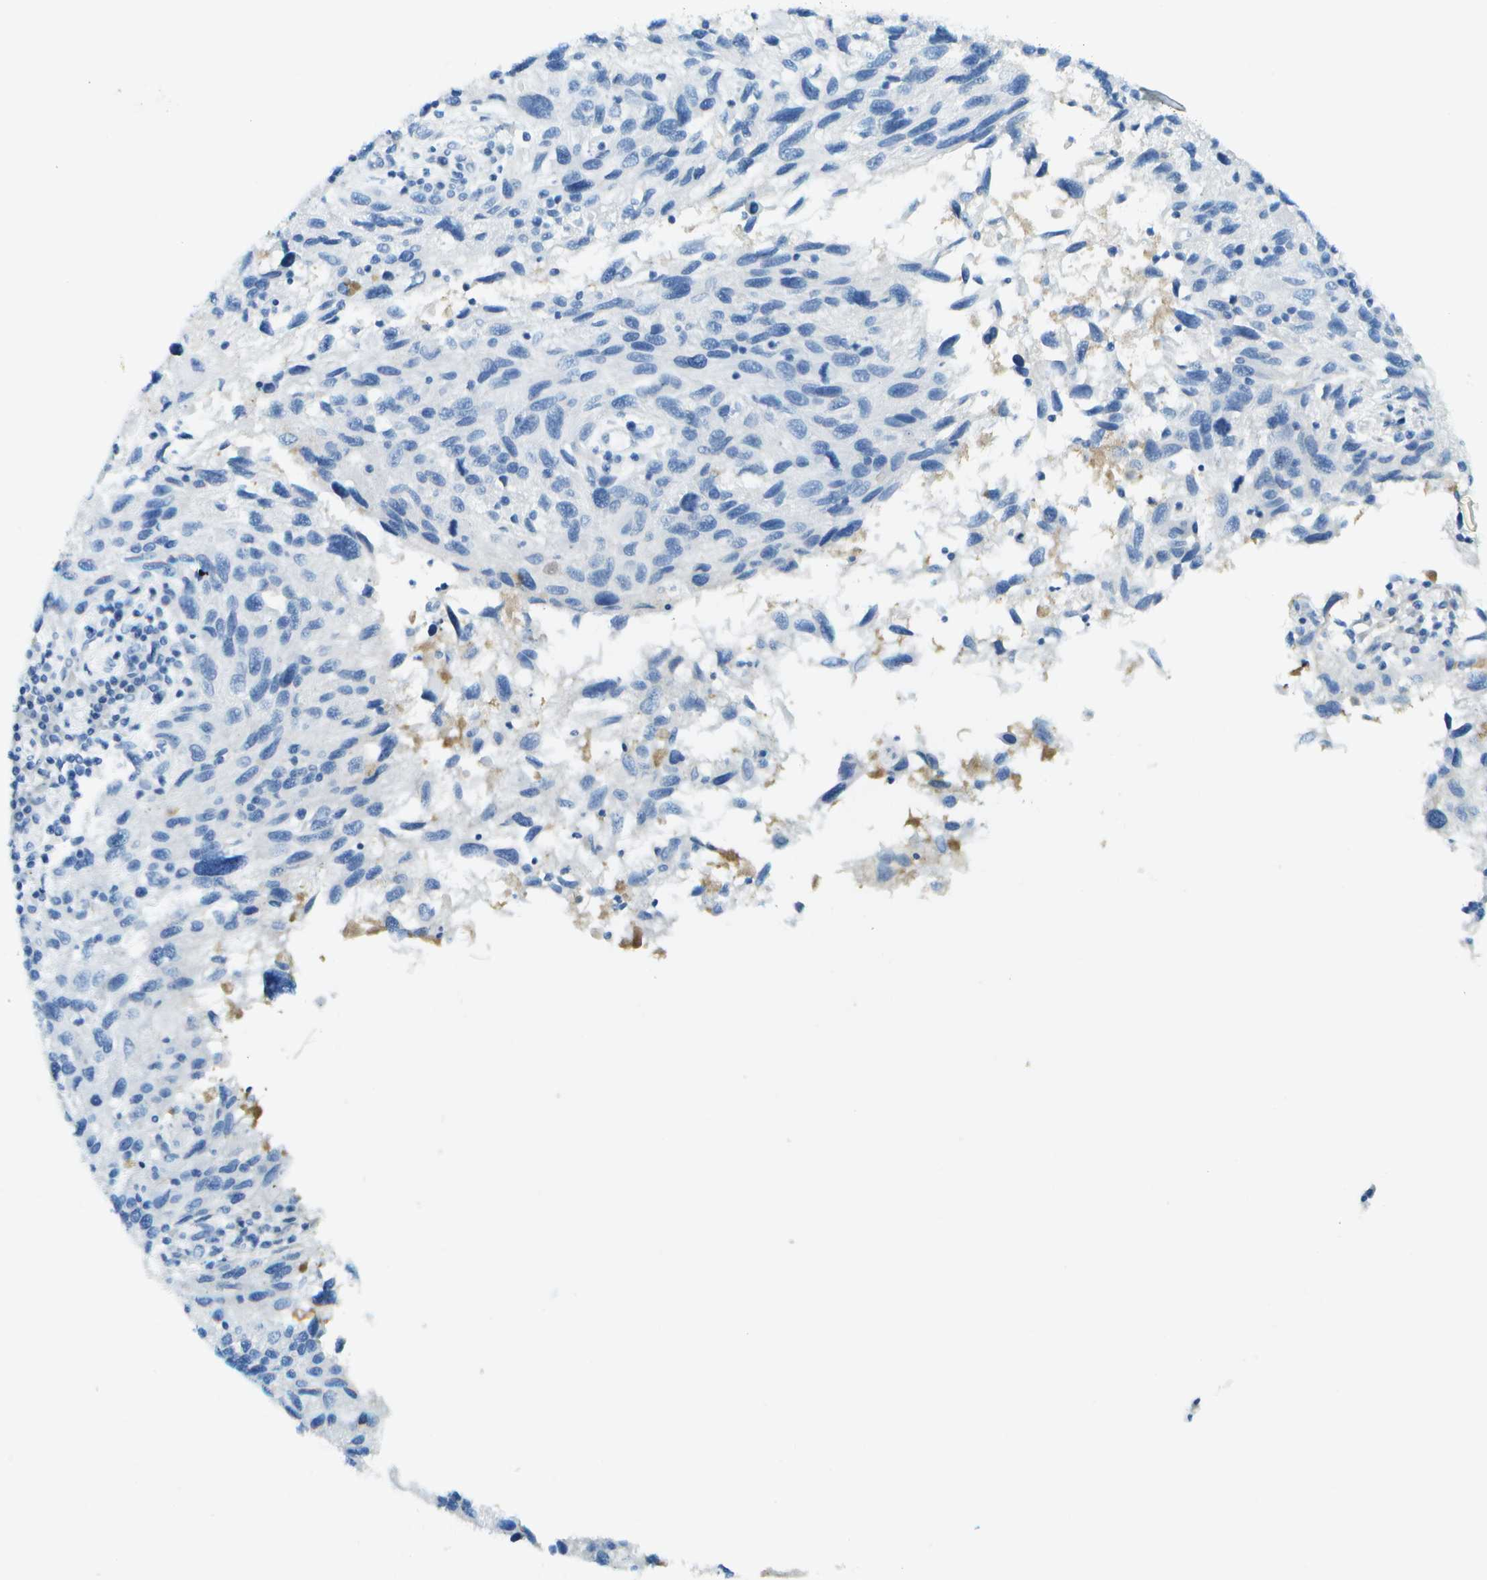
{"staining": {"intensity": "negative", "quantity": "none", "location": "none"}, "tissue": "melanoma", "cell_type": "Tumor cells", "image_type": "cancer", "snomed": [{"axis": "morphology", "description": "Malignant melanoma, NOS"}, {"axis": "topography", "description": "Skin"}], "caption": "This is an immunohistochemistry (IHC) photomicrograph of human malignant melanoma. There is no expression in tumor cells.", "gene": "C1S", "patient": {"sex": "male", "age": 53}}